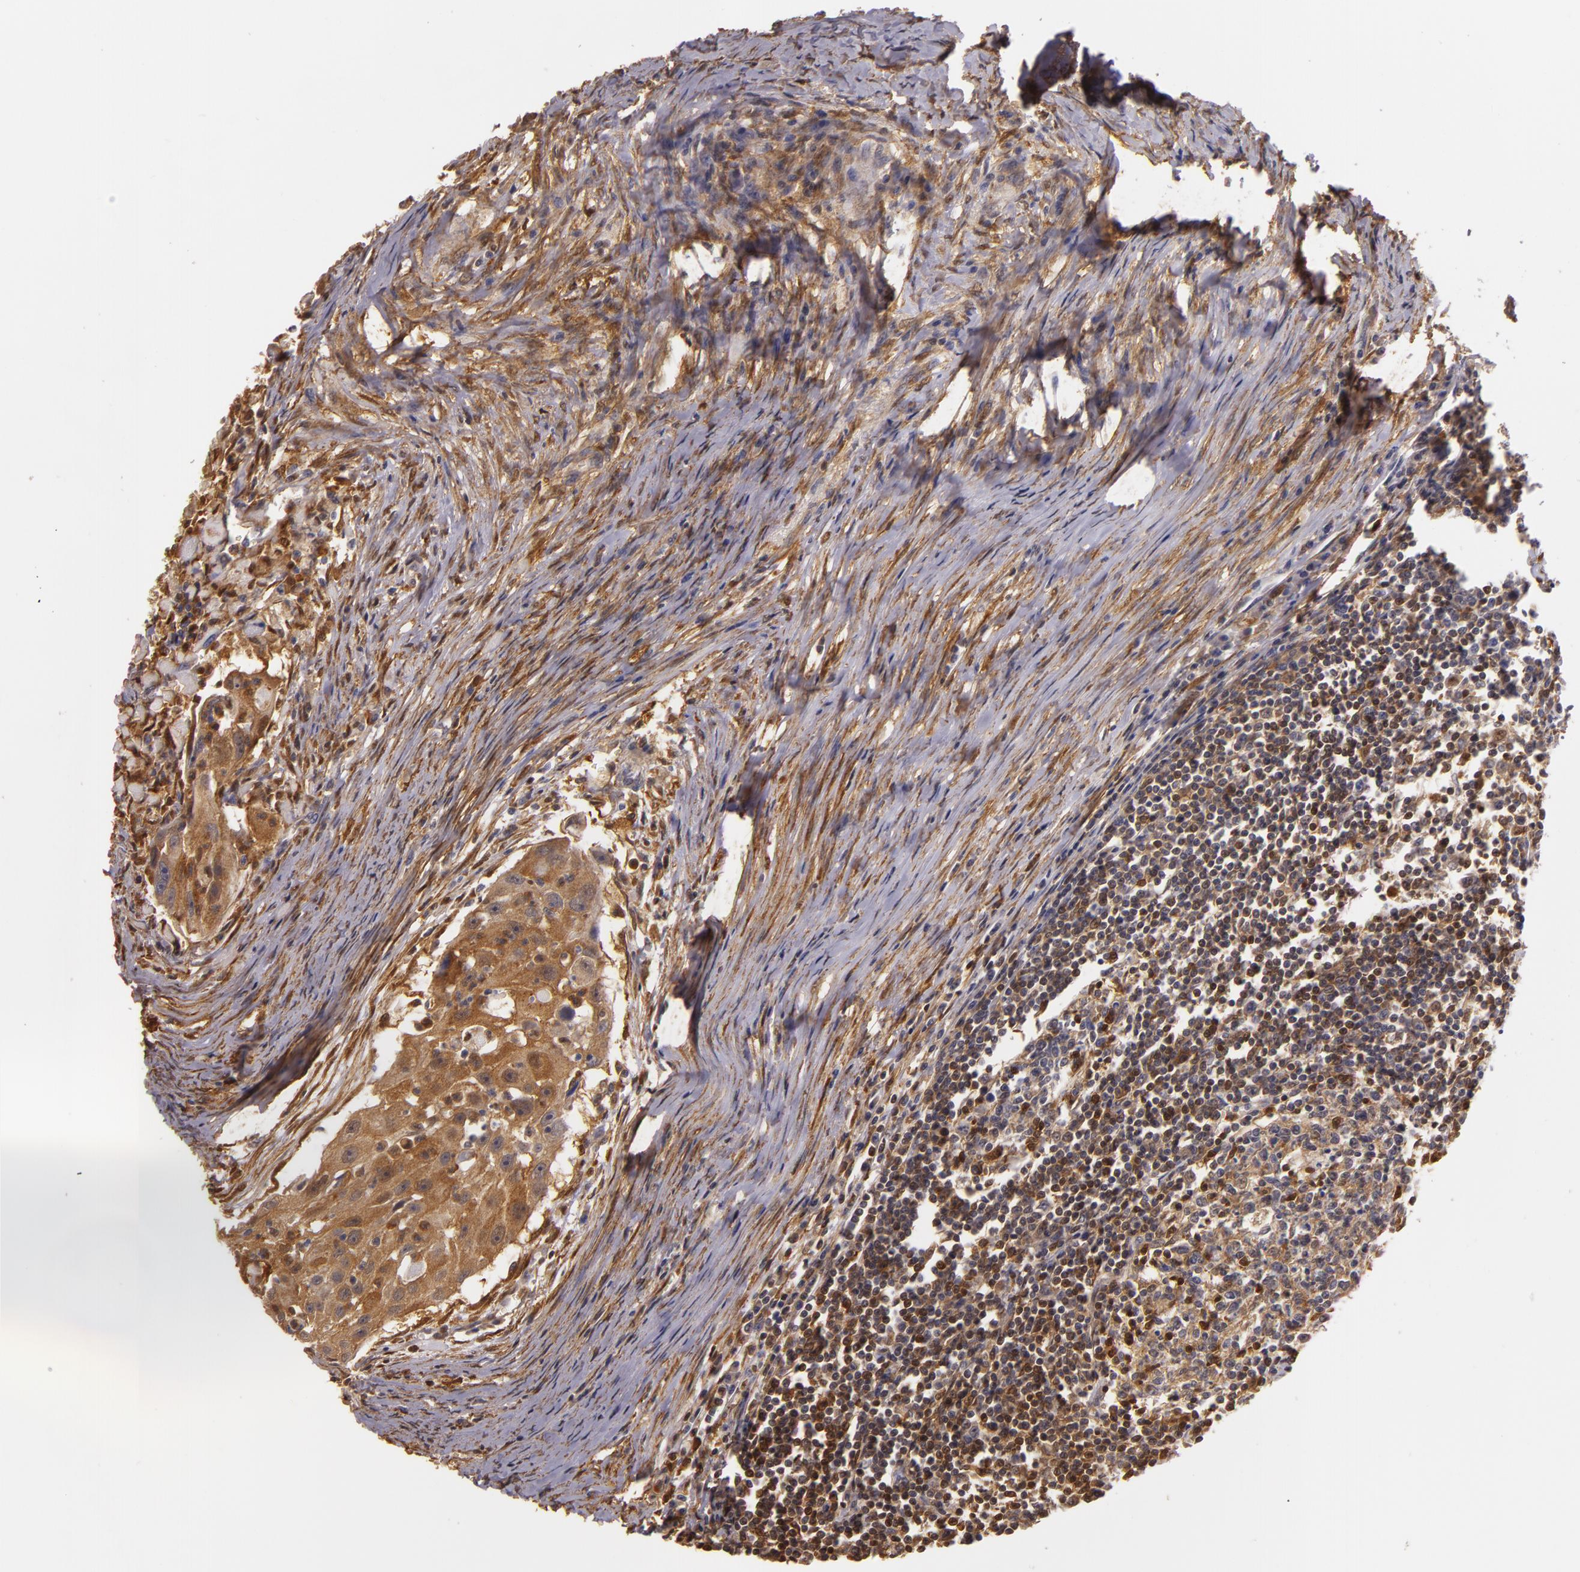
{"staining": {"intensity": "strong", "quantity": ">75%", "location": "cytoplasmic/membranous"}, "tissue": "head and neck cancer", "cell_type": "Tumor cells", "image_type": "cancer", "snomed": [{"axis": "morphology", "description": "Squamous cell carcinoma, NOS"}, {"axis": "topography", "description": "Head-Neck"}], "caption": "Head and neck cancer stained for a protein (brown) shows strong cytoplasmic/membranous positive expression in about >75% of tumor cells.", "gene": "TOM1", "patient": {"sex": "male", "age": 64}}